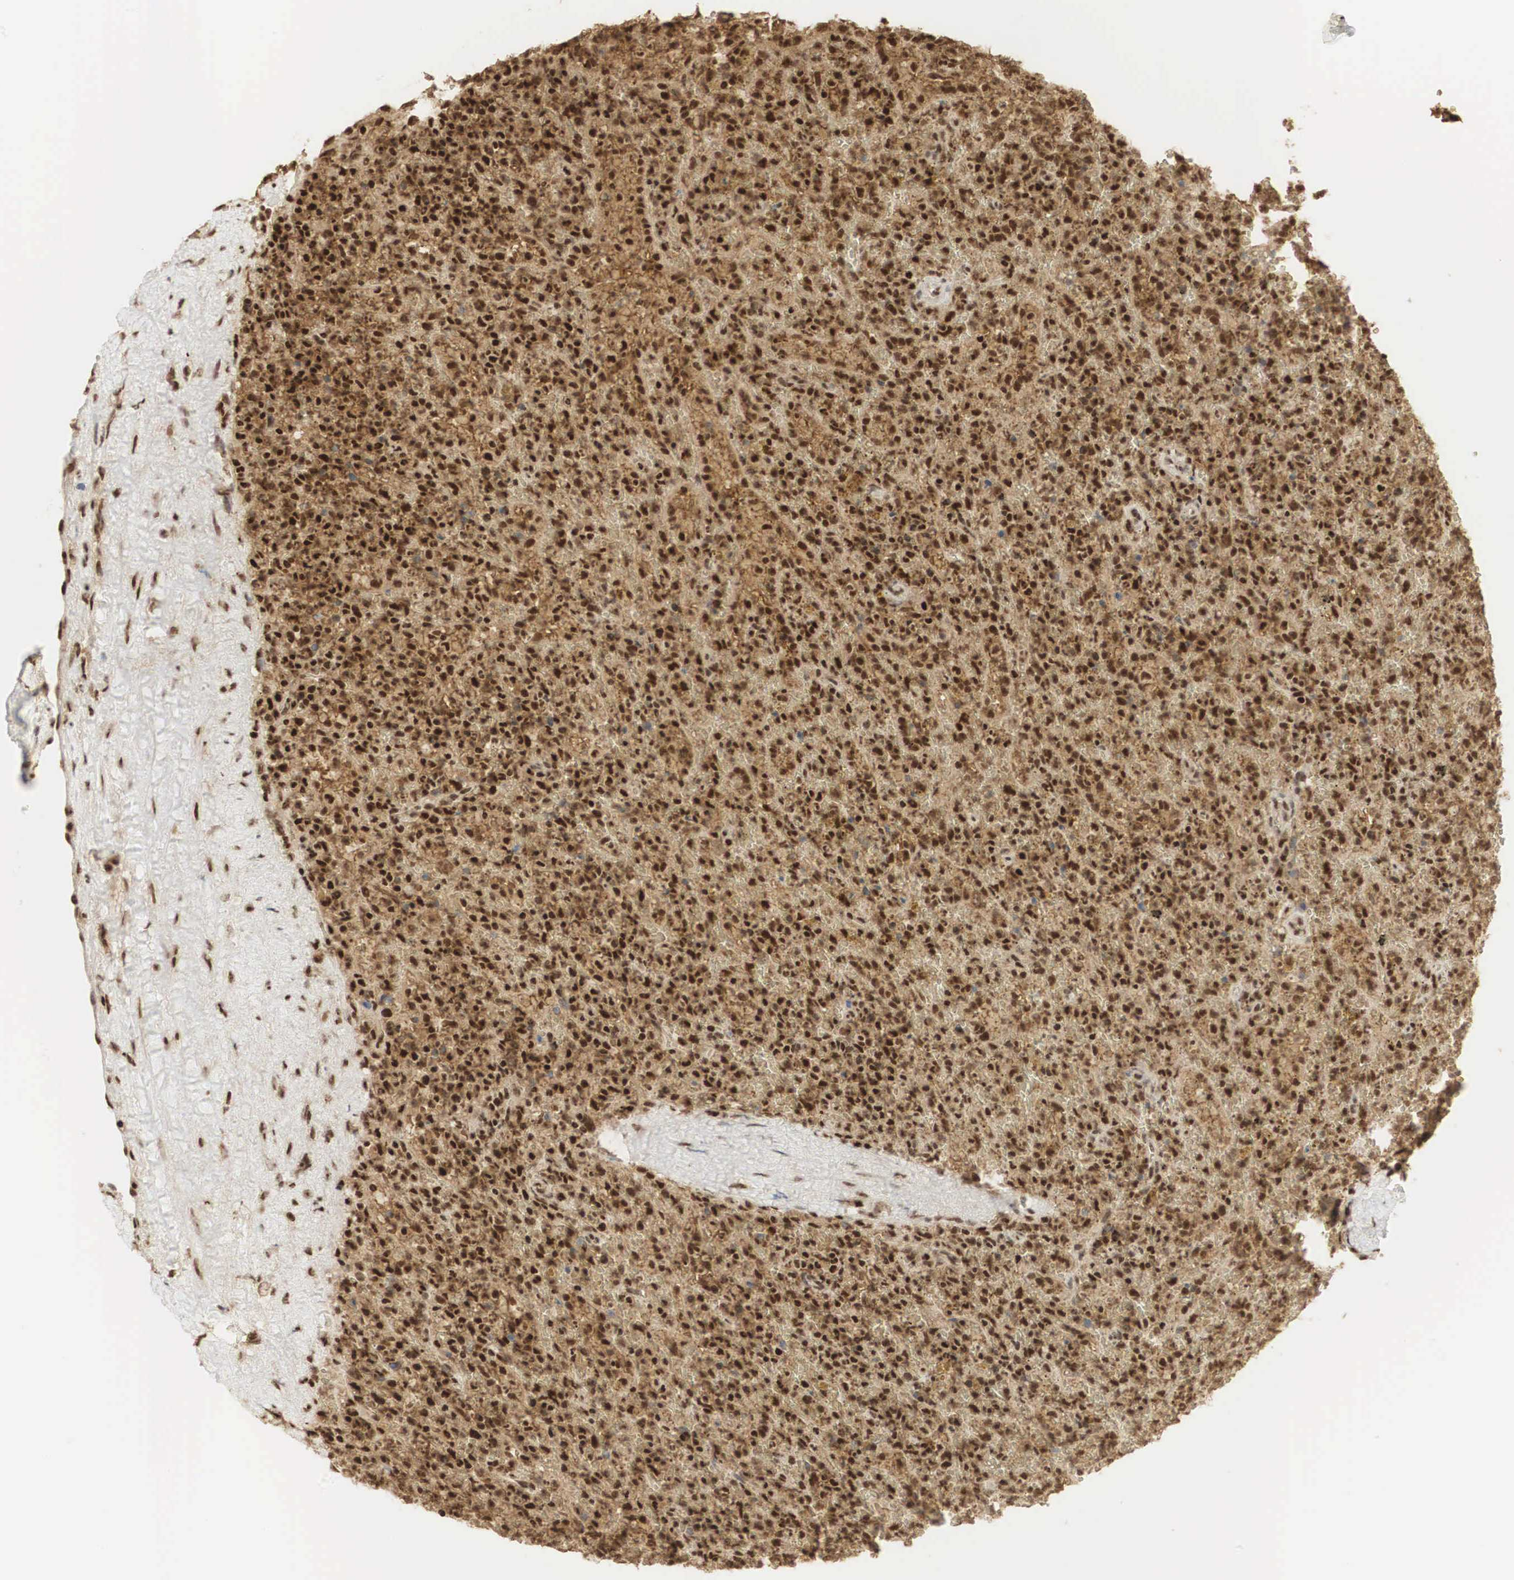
{"staining": {"intensity": "strong", "quantity": ">75%", "location": "cytoplasmic/membranous,nuclear"}, "tissue": "lymphoma", "cell_type": "Tumor cells", "image_type": "cancer", "snomed": [{"axis": "morphology", "description": "Malignant lymphoma, non-Hodgkin's type, High grade"}, {"axis": "topography", "description": "Spleen"}, {"axis": "topography", "description": "Lymph node"}], "caption": "The histopathology image shows a brown stain indicating the presence of a protein in the cytoplasmic/membranous and nuclear of tumor cells in malignant lymphoma, non-Hodgkin's type (high-grade).", "gene": "RNF113A", "patient": {"sex": "female", "age": 70}}